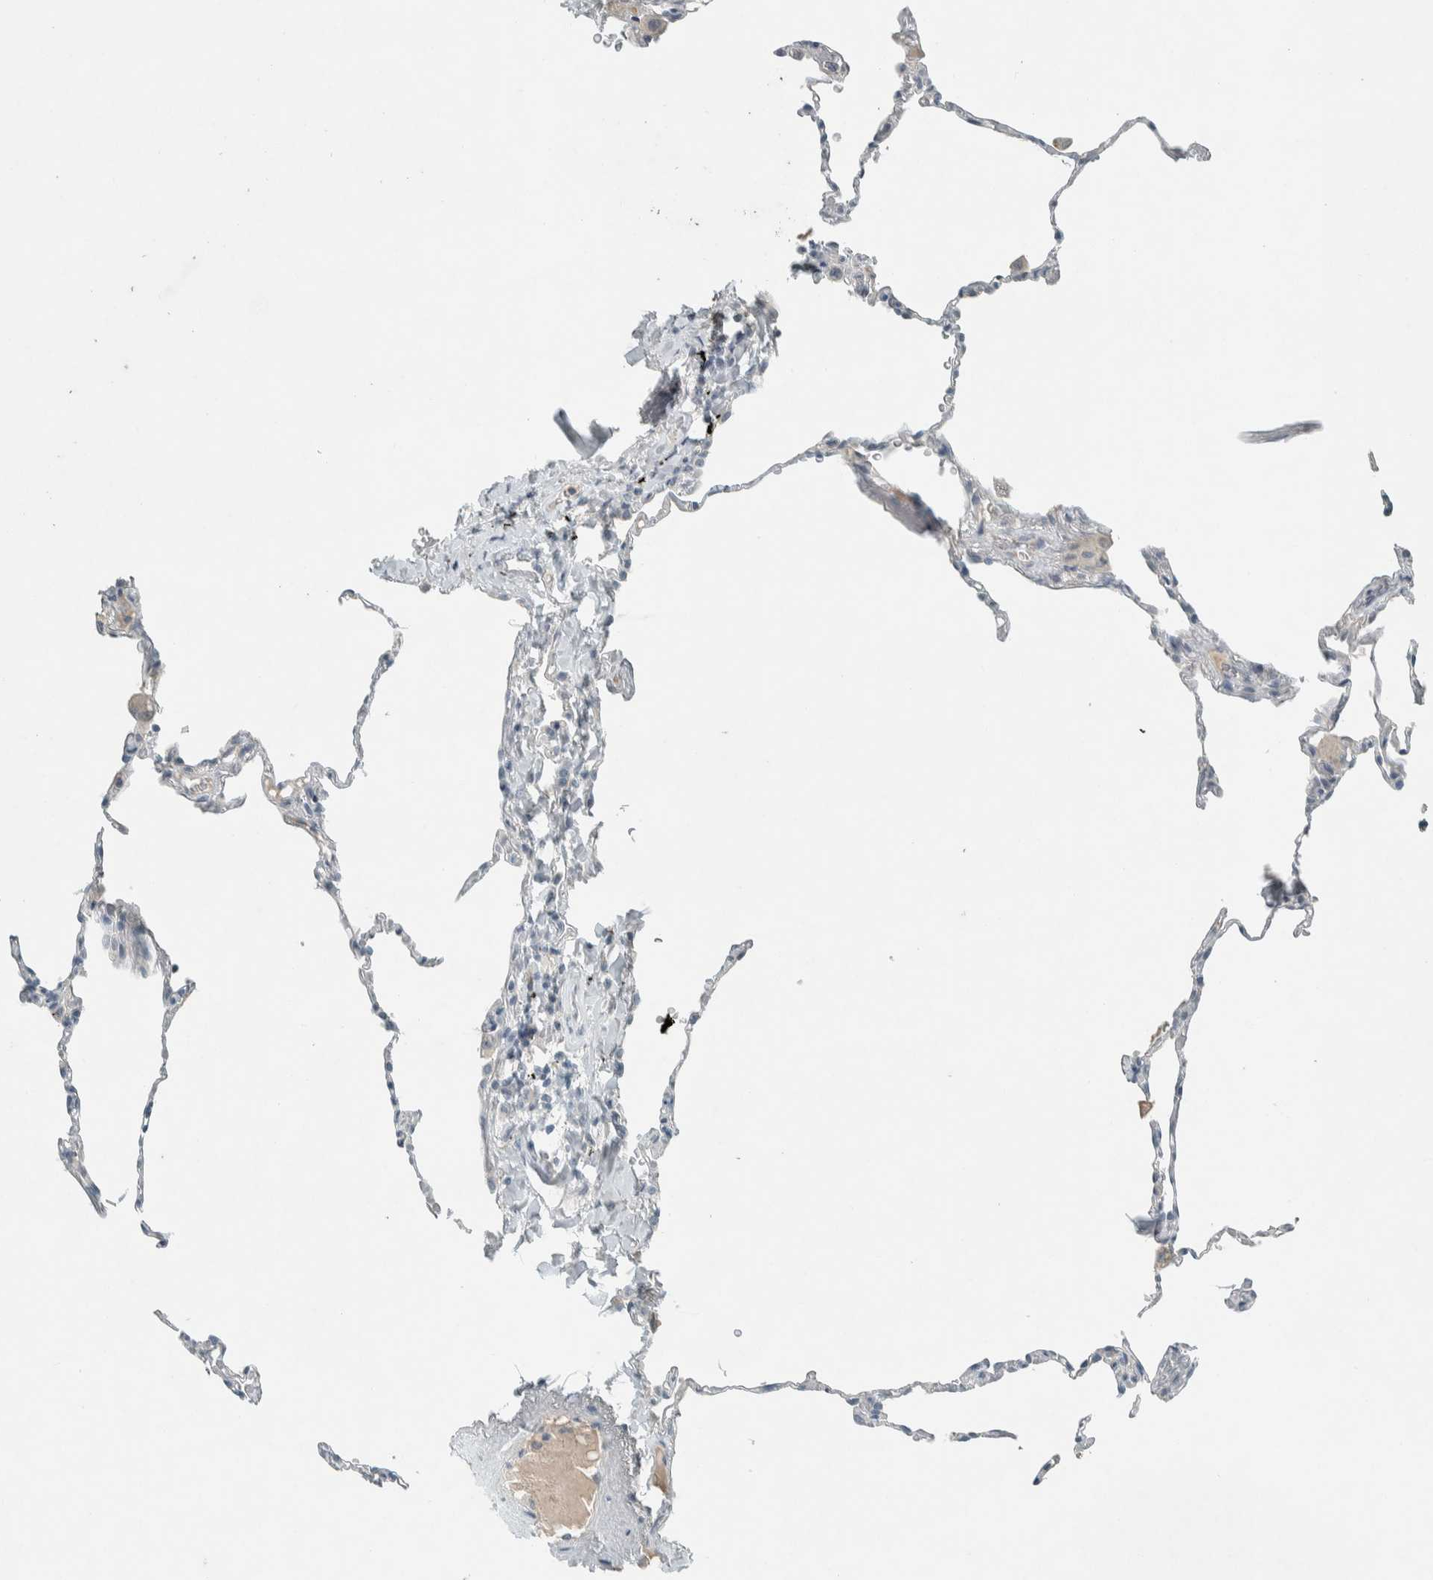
{"staining": {"intensity": "negative", "quantity": "none", "location": "none"}, "tissue": "lung", "cell_type": "Alveolar cells", "image_type": "normal", "snomed": [{"axis": "morphology", "description": "Normal tissue, NOS"}, {"axis": "topography", "description": "Lung"}], "caption": "Immunohistochemistry histopathology image of normal lung: human lung stained with DAB displays no significant protein positivity in alveolar cells. The staining is performed using DAB (3,3'-diaminobenzidine) brown chromogen with nuclei counter-stained in using hematoxylin.", "gene": "CERCAM", "patient": {"sex": "male", "age": 59}}